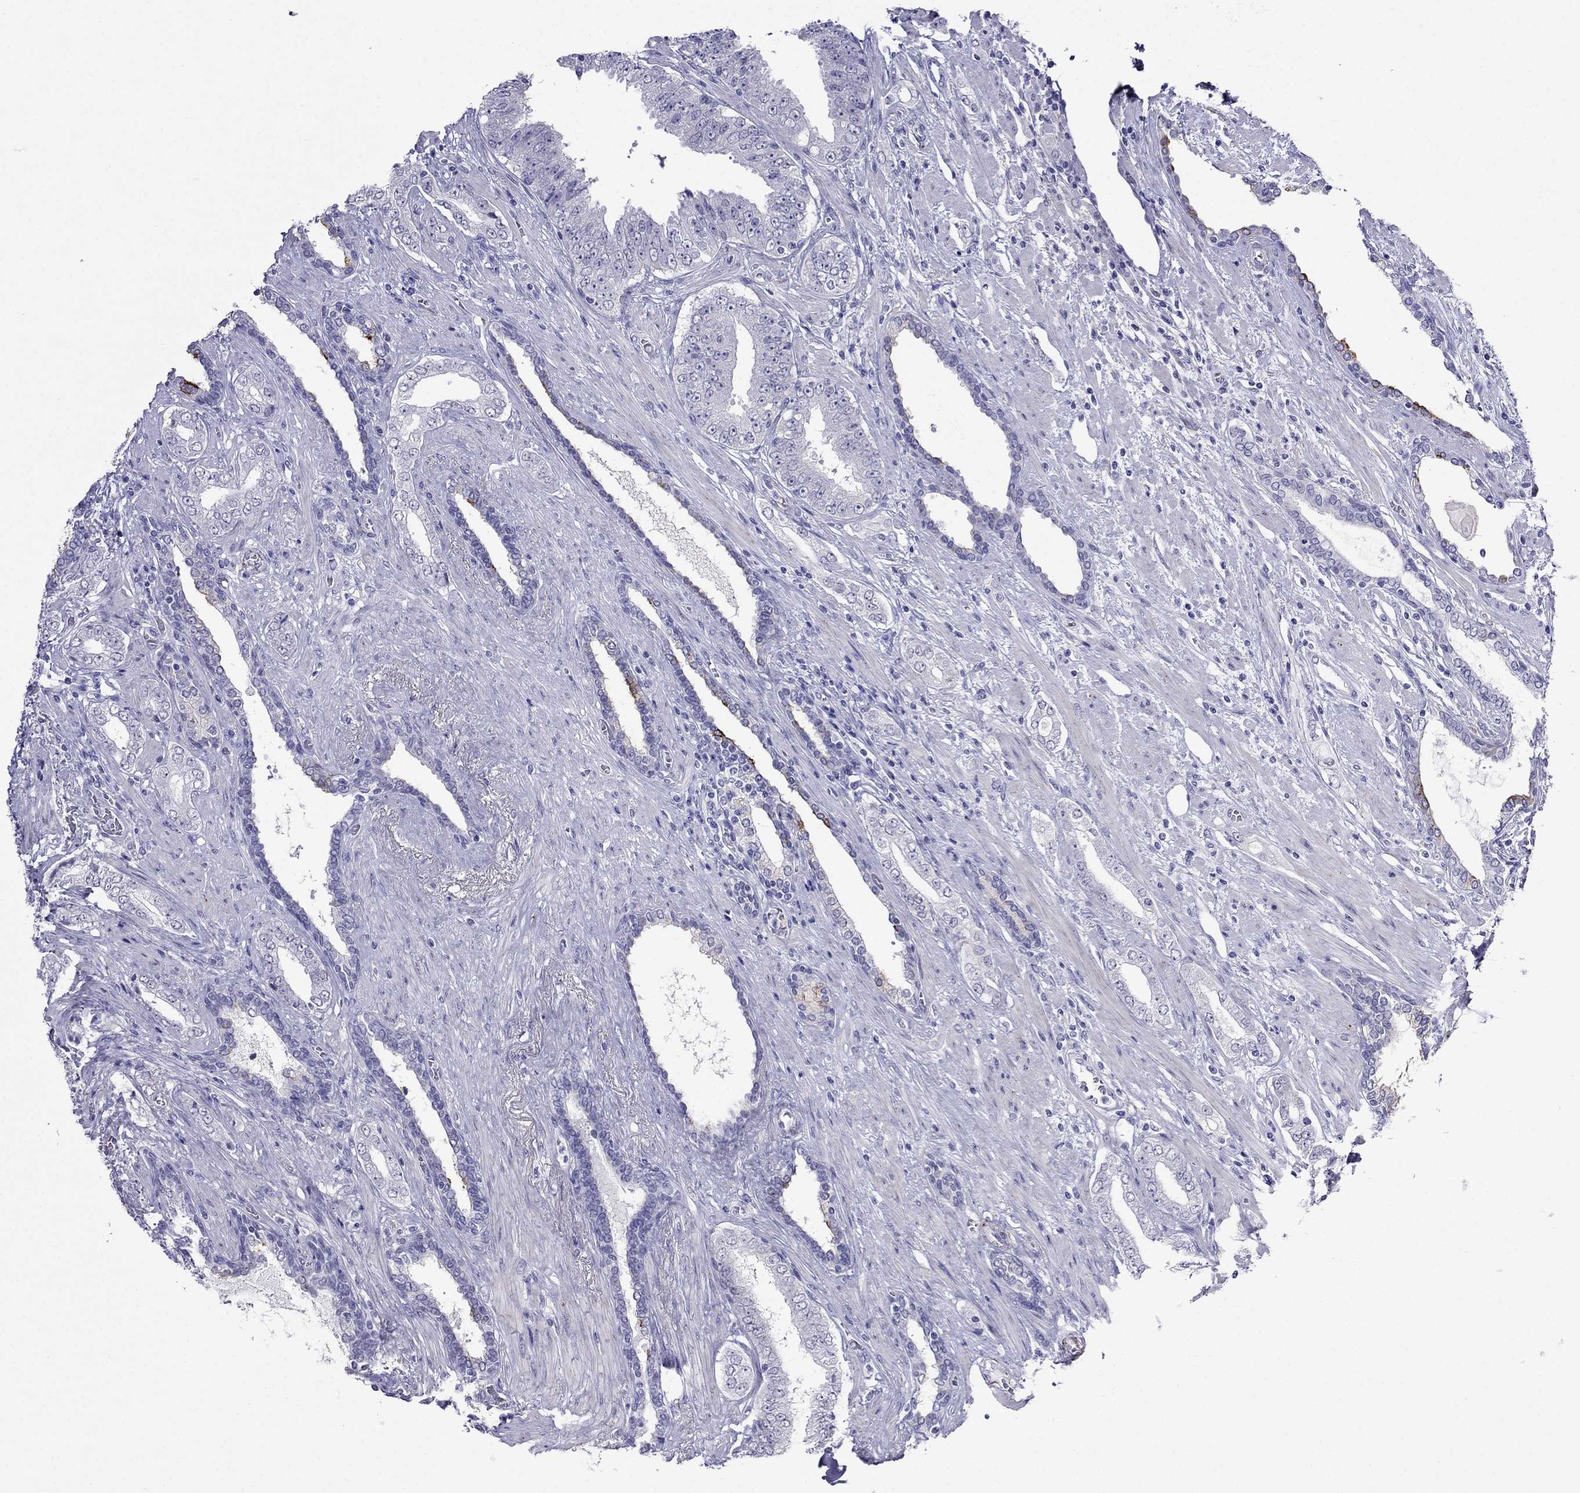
{"staining": {"intensity": "negative", "quantity": "none", "location": "none"}, "tissue": "prostate cancer", "cell_type": "Tumor cells", "image_type": "cancer", "snomed": [{"axis": "morphology", "description": "Adenocarcinoma, Low grade"}, {"axis": "topography", "description": "Prostate and seminal vesicle, NOS"}], "caption": "Tumor cells are negative for protein expression in human adenocarcinoma (low-grade) (prostate).", "gene": "MGP", "patient": {"sex": "male", "age": 61}}